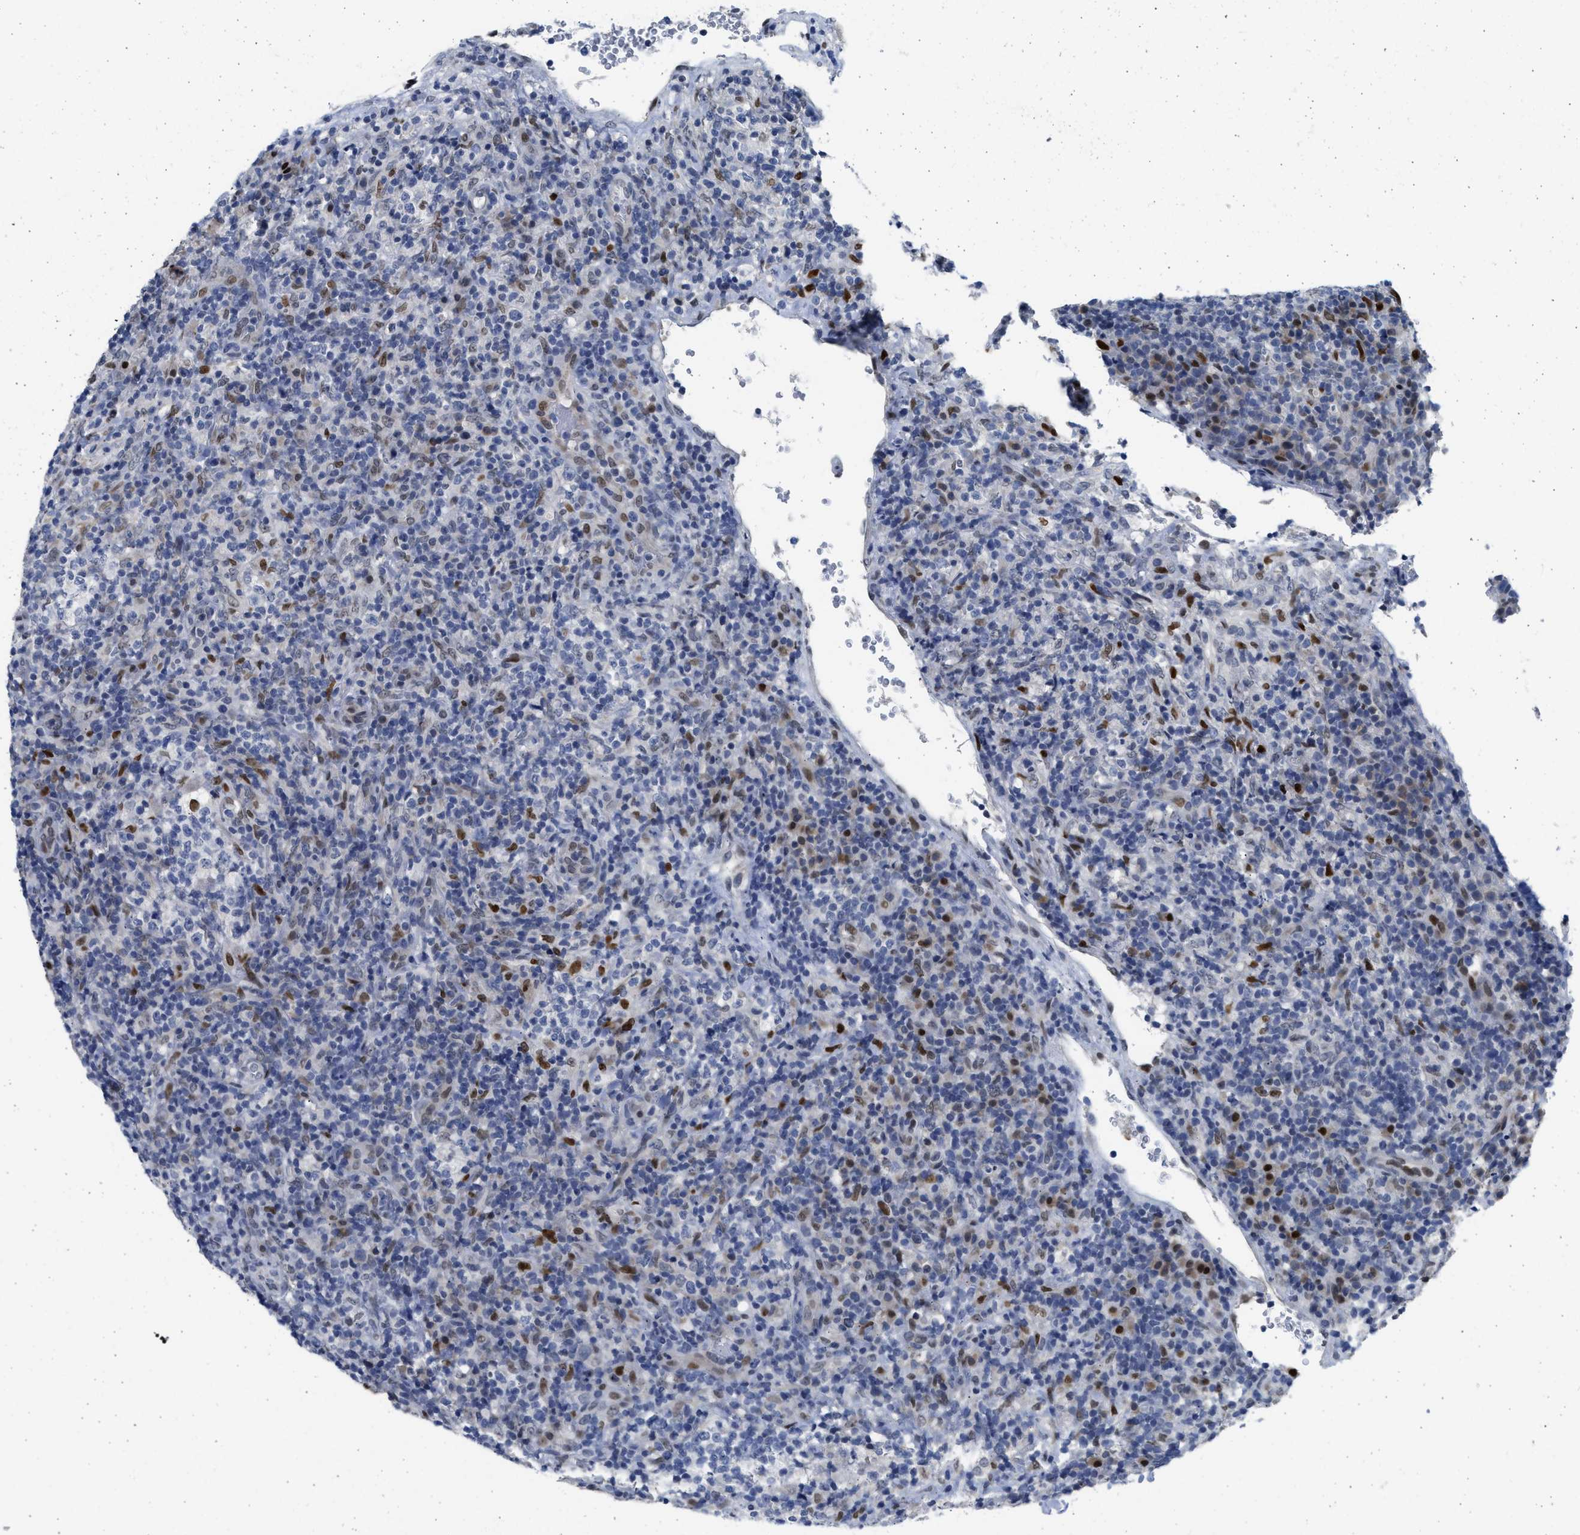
{"staining": {"intensity": "moderate", "quantity": "<25%", "location": "nuclear"}, "tissue": "lymphoma", "cell_type": "Tumor cells", "image_type": "cancer", "snomed": [{"axis": "morphology", "description": "Malignant lymphoma, non-Hodgkin's type, High grade"}, {"axis": "topography", "description": "Lymph node"}], "caption": "High-grade malignant lymphoma, non-Hodgkin's type stained with a protein marker reveals moderate staining in tumor cells.", "gene": "HMGN3", "patient": {"sex": "female", "age": 76}}